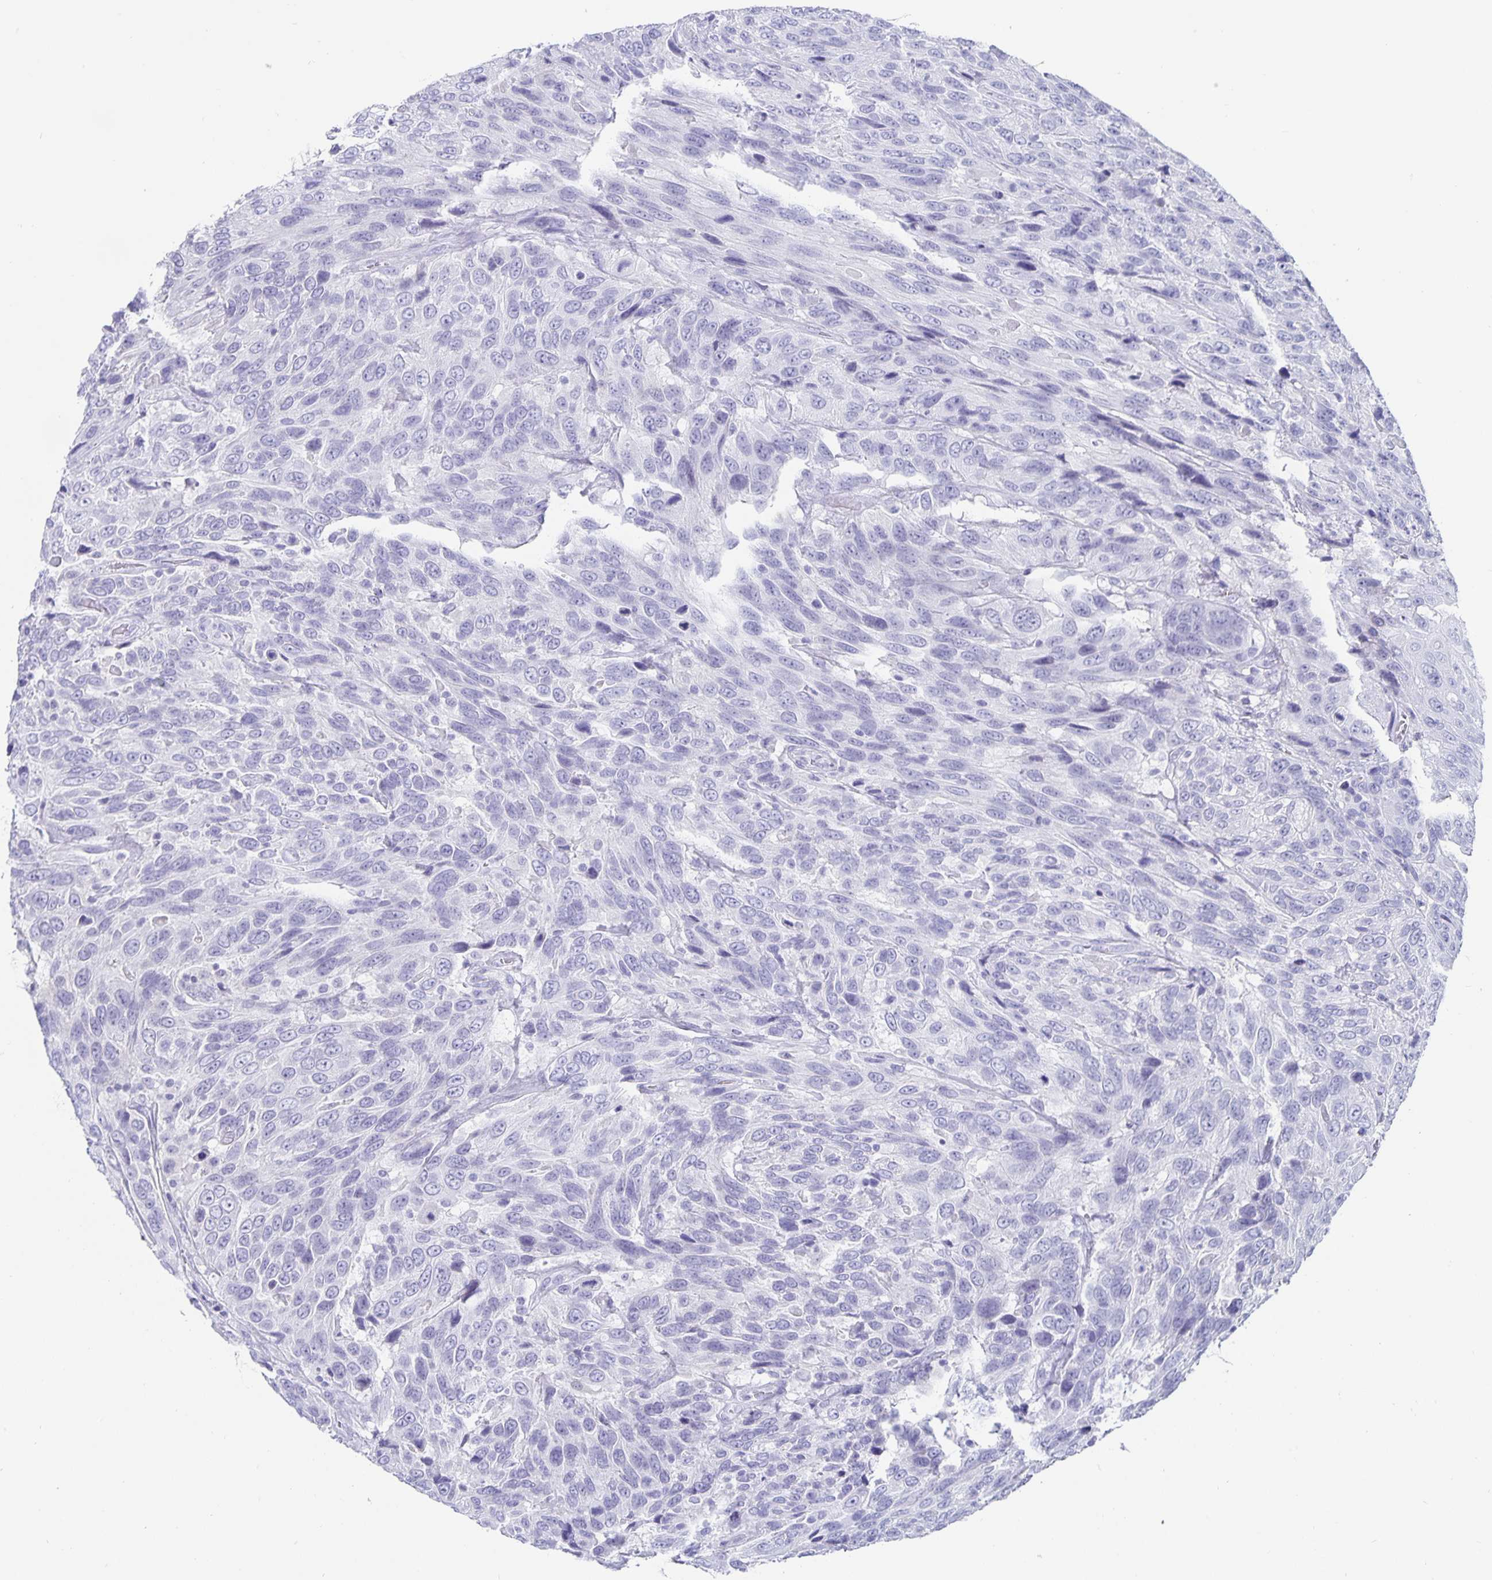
{"staining": {"intensity": "negative", "quantity": "none", "location": "none"}, "tissue": "urothelial cancer", "cell_type": "Tumor cells", "image_type": "cancer", "snomed": [{"axis": "morphology", "description": "Urothelial carcinoma, High grade"}, {"axis": "topography", "description": "Urinary bladder"}], "caption": "Protein analysis of urothelial cancer reveals no significant expression in tumor cells.", "gene": "CHGA", "patient": {"sex": "female", "age": 70}}